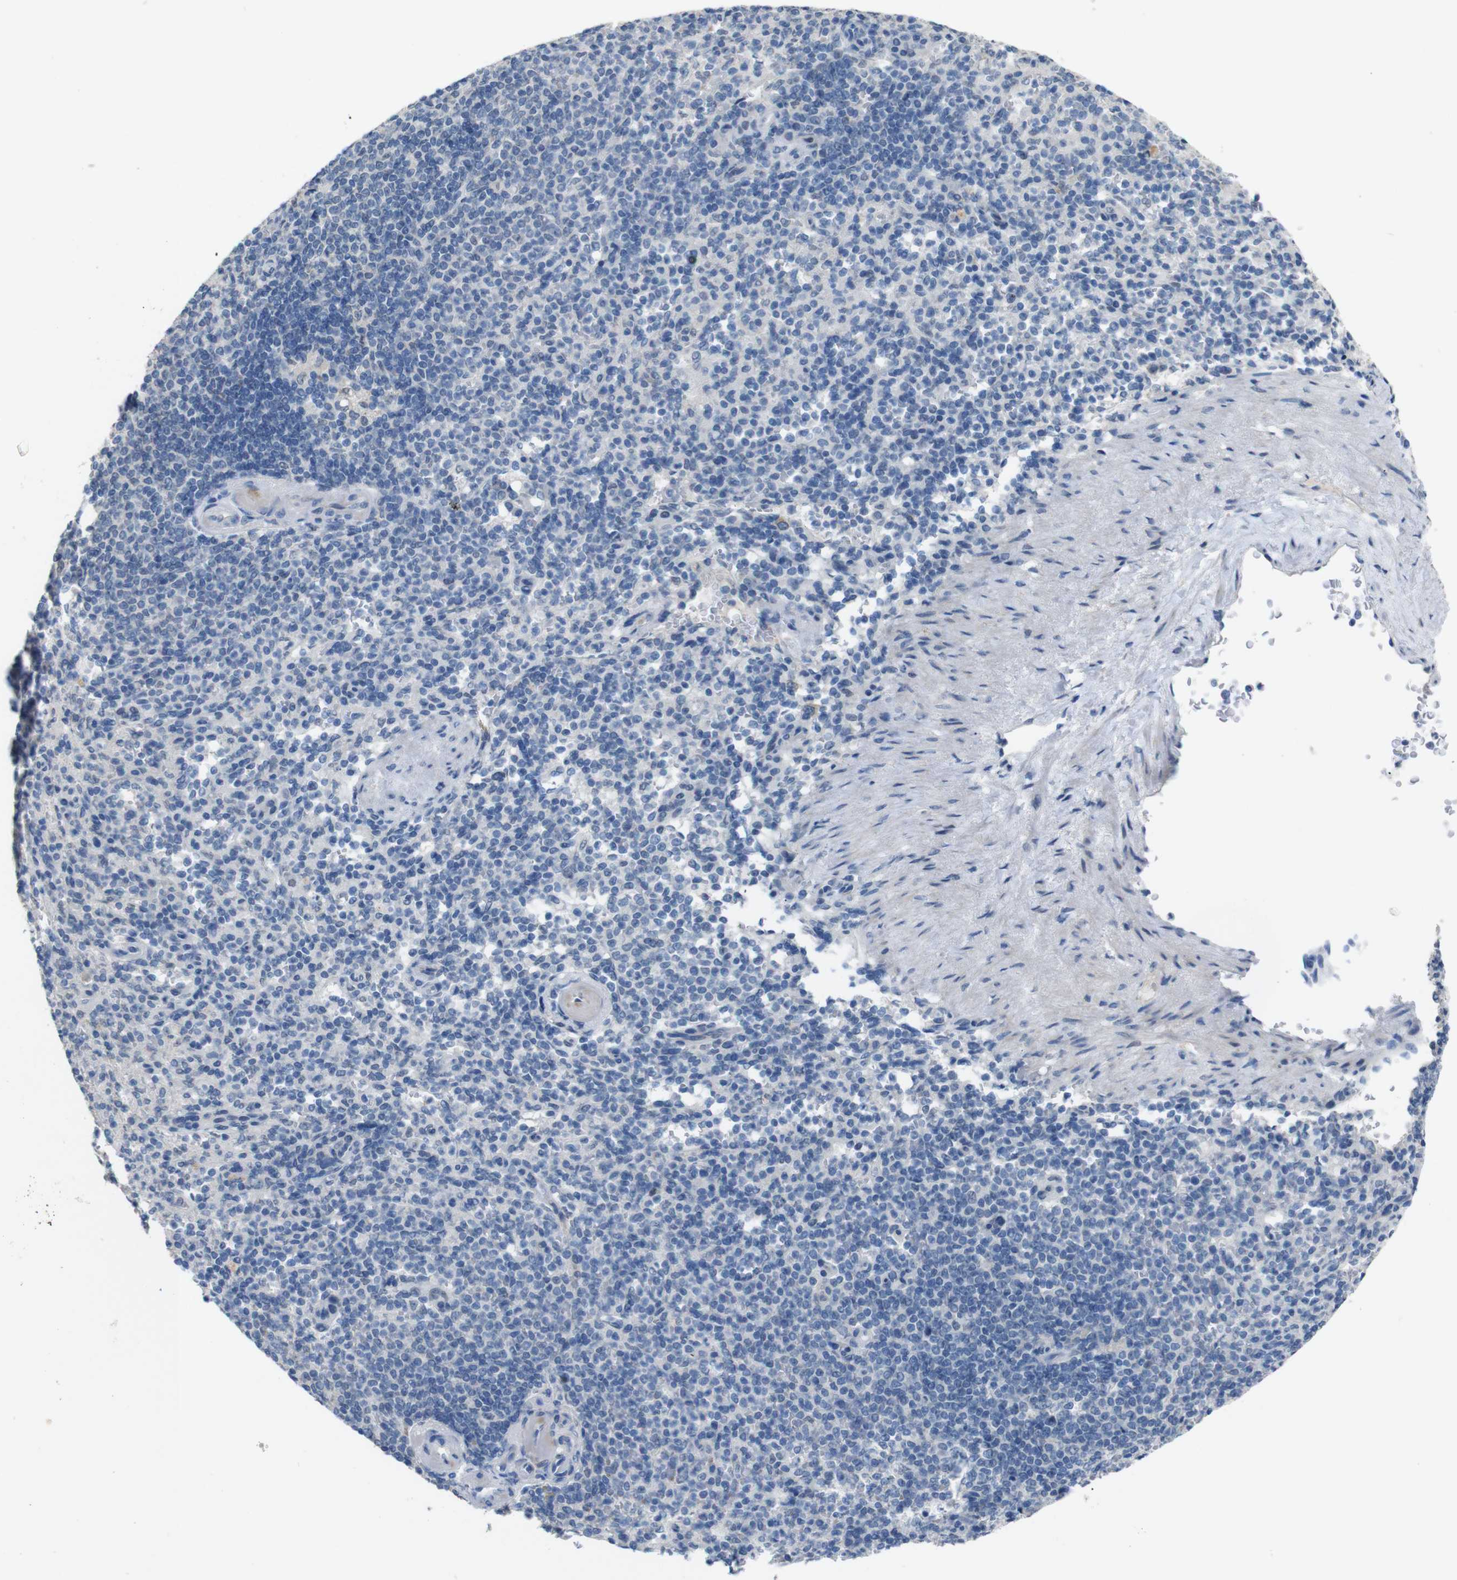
{"staining": {"intensity": "negative", "quantity": "none", "location": "none"}, "tissue": "spleen", "cell_type": "Cells in red pulp", "image_type": "normal", "snomed": [{"axis": "morphology", "description": "Normal tissue, NOS"}, {"axis": "topography", "description": "Spleen"}], "caption": "High magnification brightfield microscopy of unremarkable spleen stained with DAB (brown) and counterstained with hematoxylin (blue): cells in red pulp show no significant positivity. (Stains: DAB IHC with hematoxylin counter stain, Microscopy: brightfield microscopy at high magnification).", "gene": "CHRM5", "patient": {"sex": "female", "age": 74}}